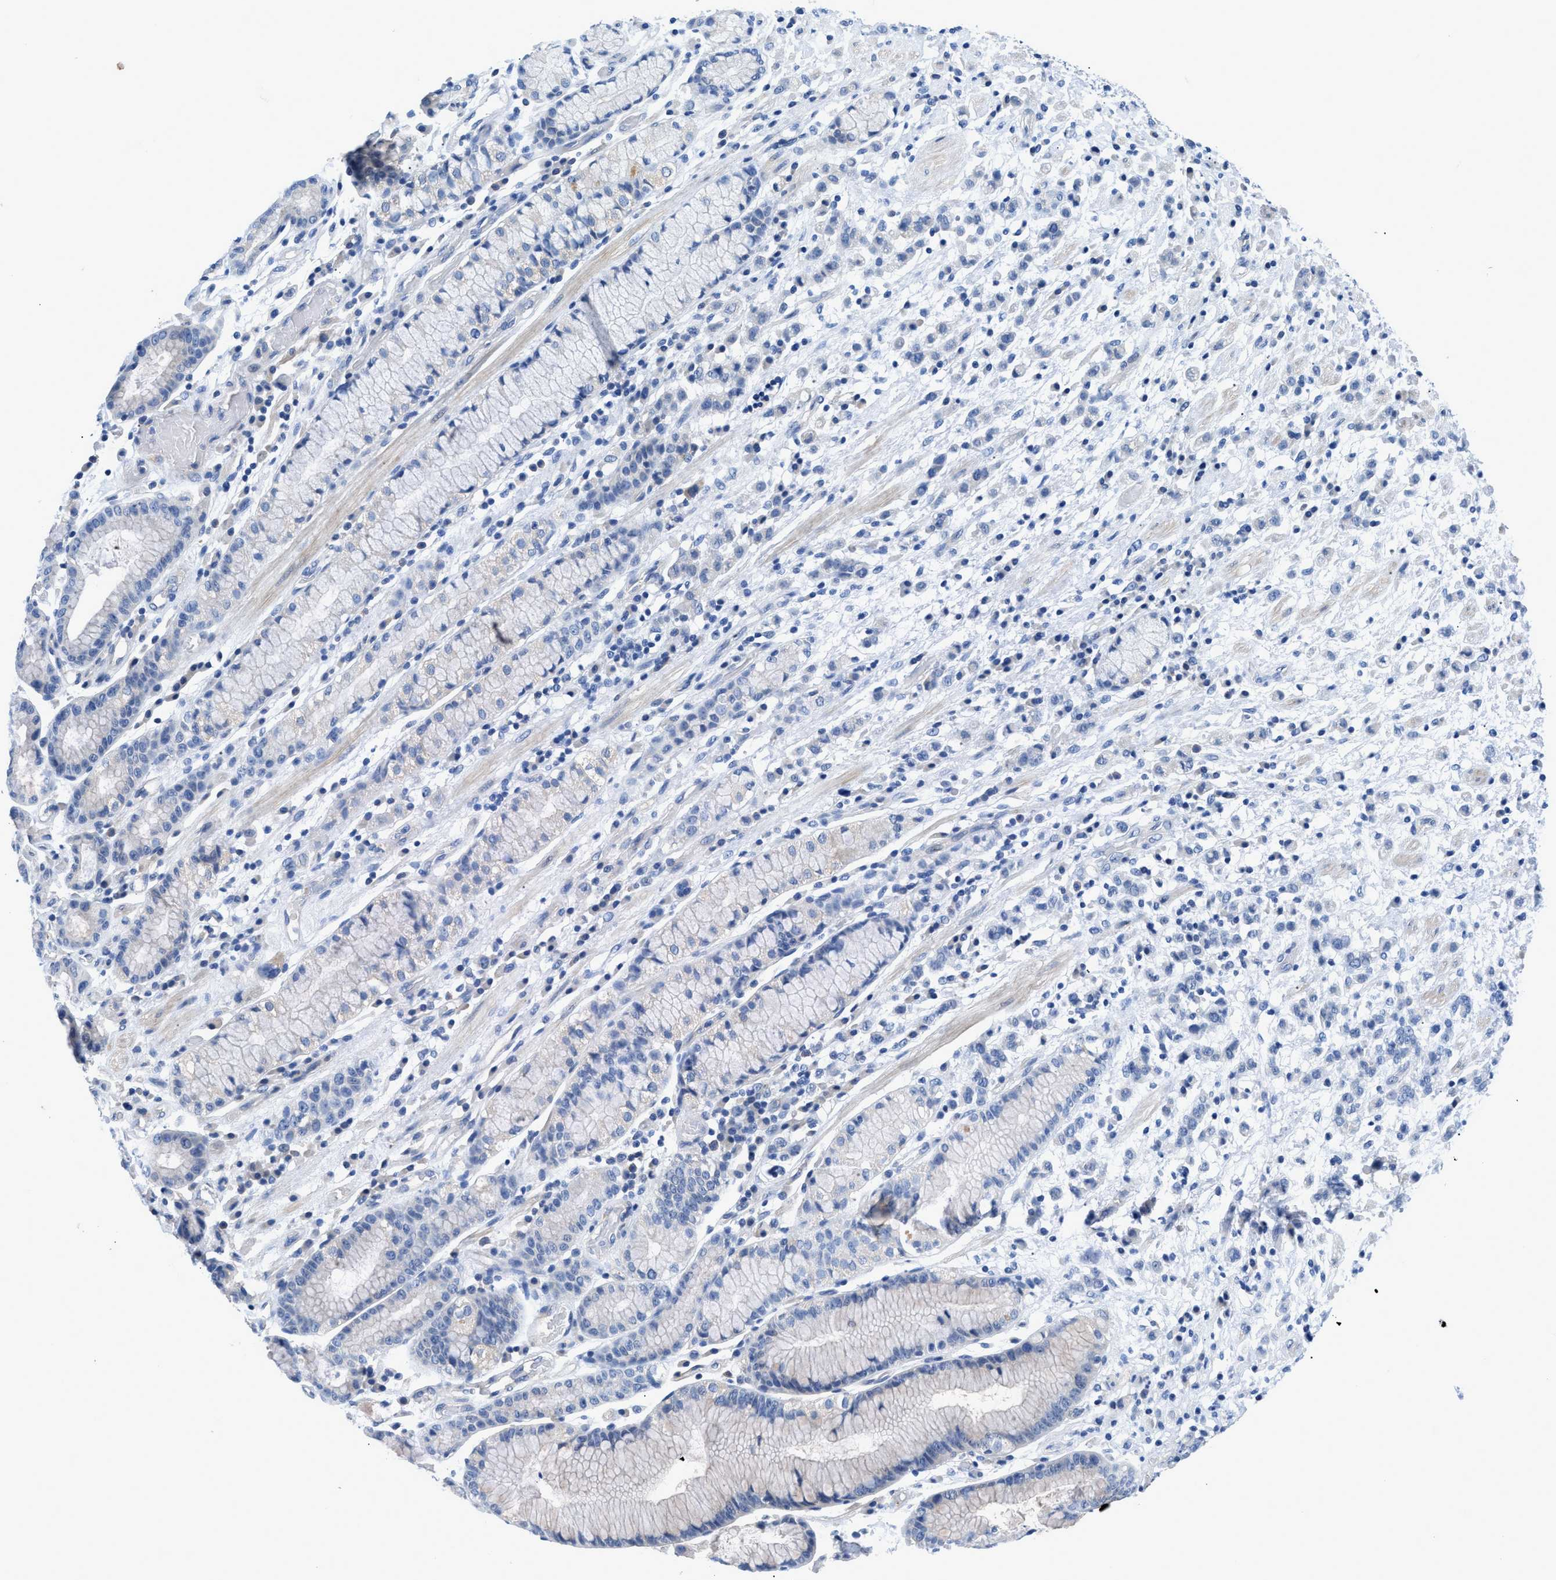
{"staining": {"intensity": "negative", "quantity": "none", "location": "none"}, "tissue": "stomach cancer", "cell_type": "Tumor cells", "image_type": "cancer", "snomed": [{"axis": "morphology", "description": "Adenocarcinoma, NOS"}, {"axis": "topography", "description": "Stomach, lower"}], "caption": "The micrograph exhibits no significant staining in tumor cells of stomach adenocarcinoma.", "gene": "SLC10A6", "patient": {"sex": "male", "age": 88}}